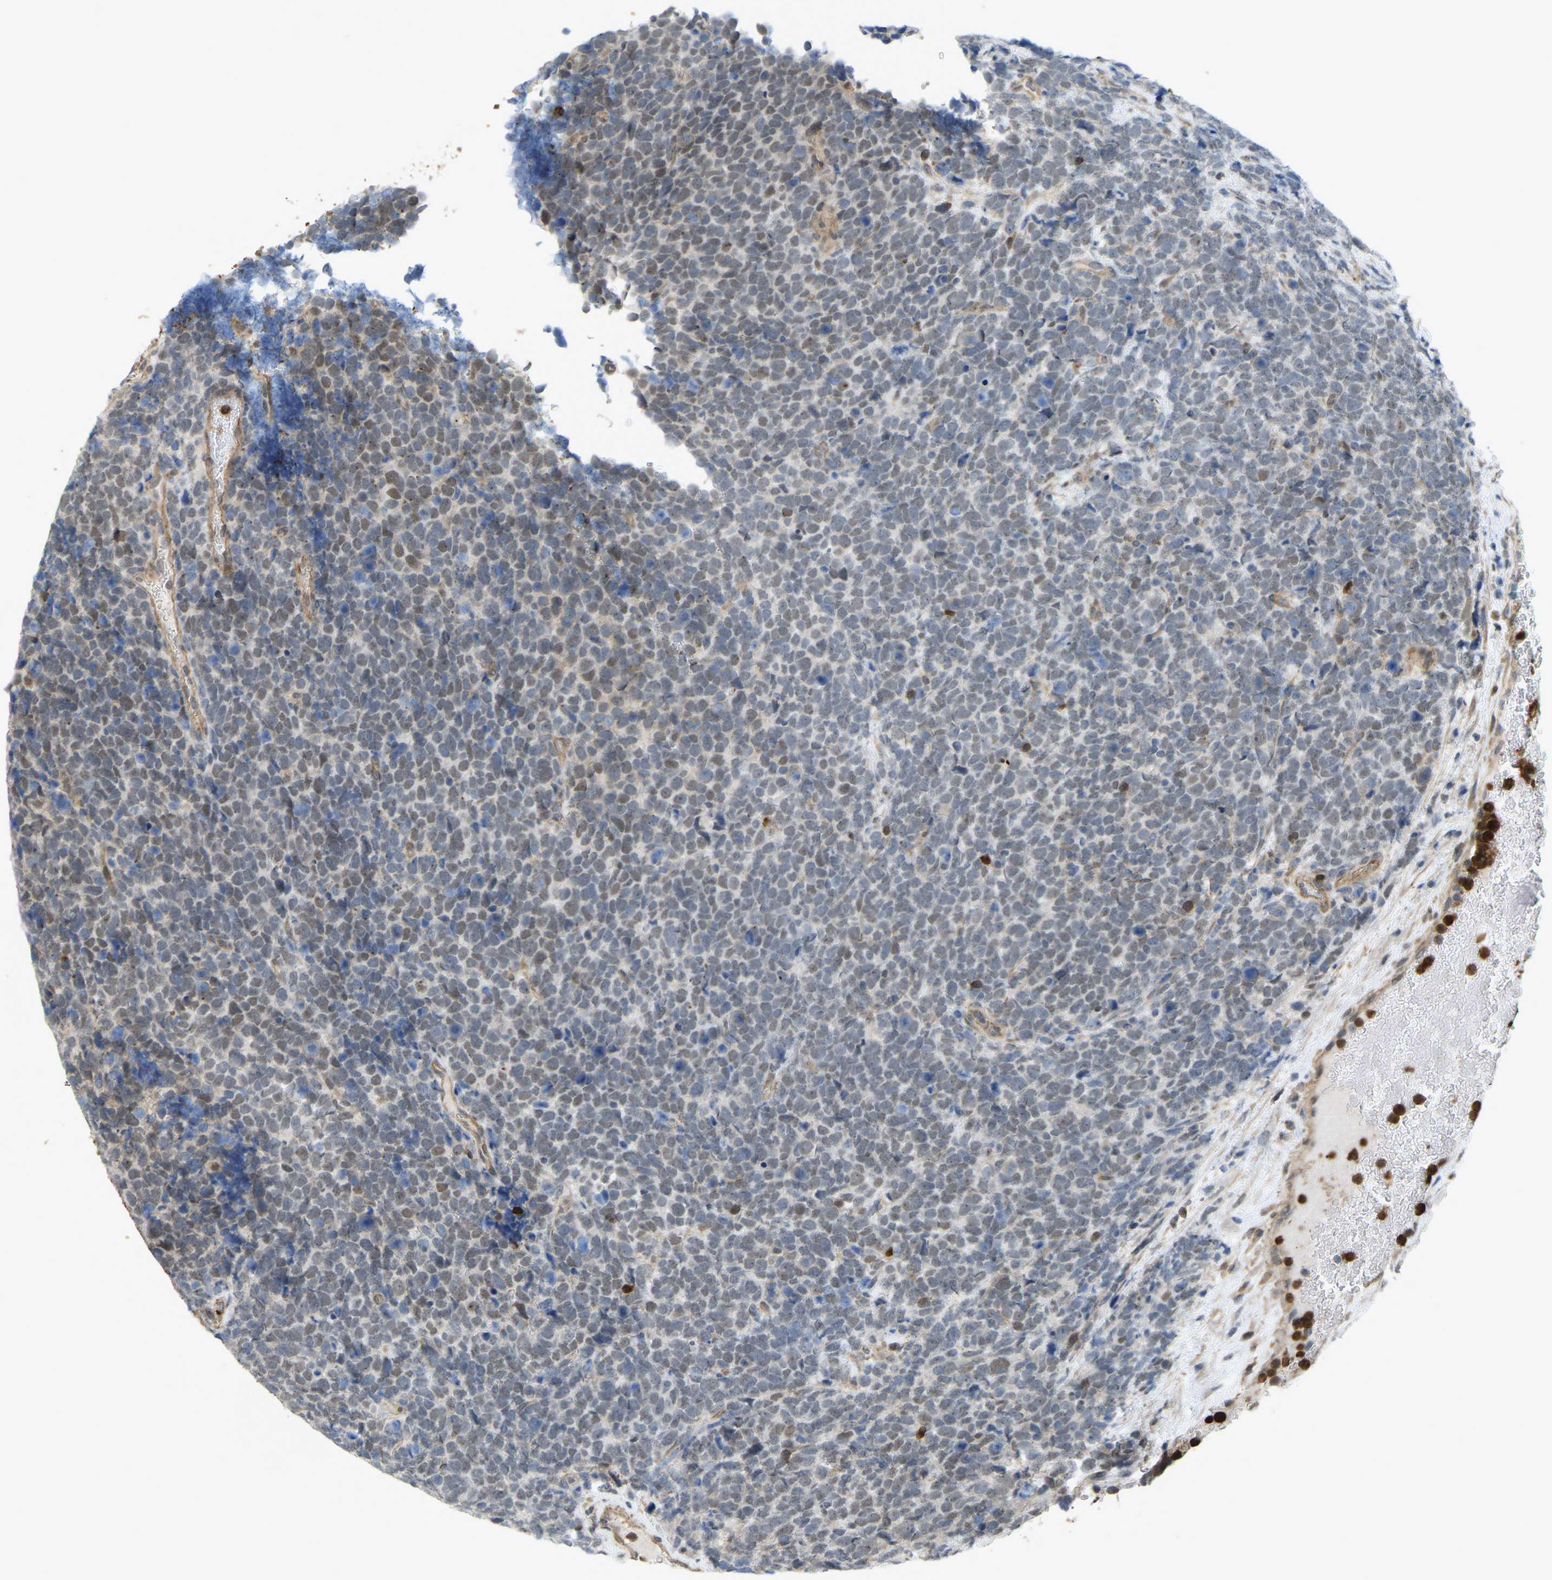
{"staining": {"intensity": "moderate", "quantity": "25%-75%", "location": "nuclear"}, "tissue": "urothelial cancer", "cell_type": "Tumor cells", "image_type": "cancer", "snomed": [{"axis": "morphology", "description": "Urothelial carcinoma, High grade"}, {"axis": "topography", "description": "Urinary bladder"}], "caption": "Urothelial cancer tissue reveals moderate nuclear positivity in about 25%-75% of tumor cells, visualized by immunohistochemistry.", "gene": "SERPINB5", "patient": {"sex": "female", "age": 82}}